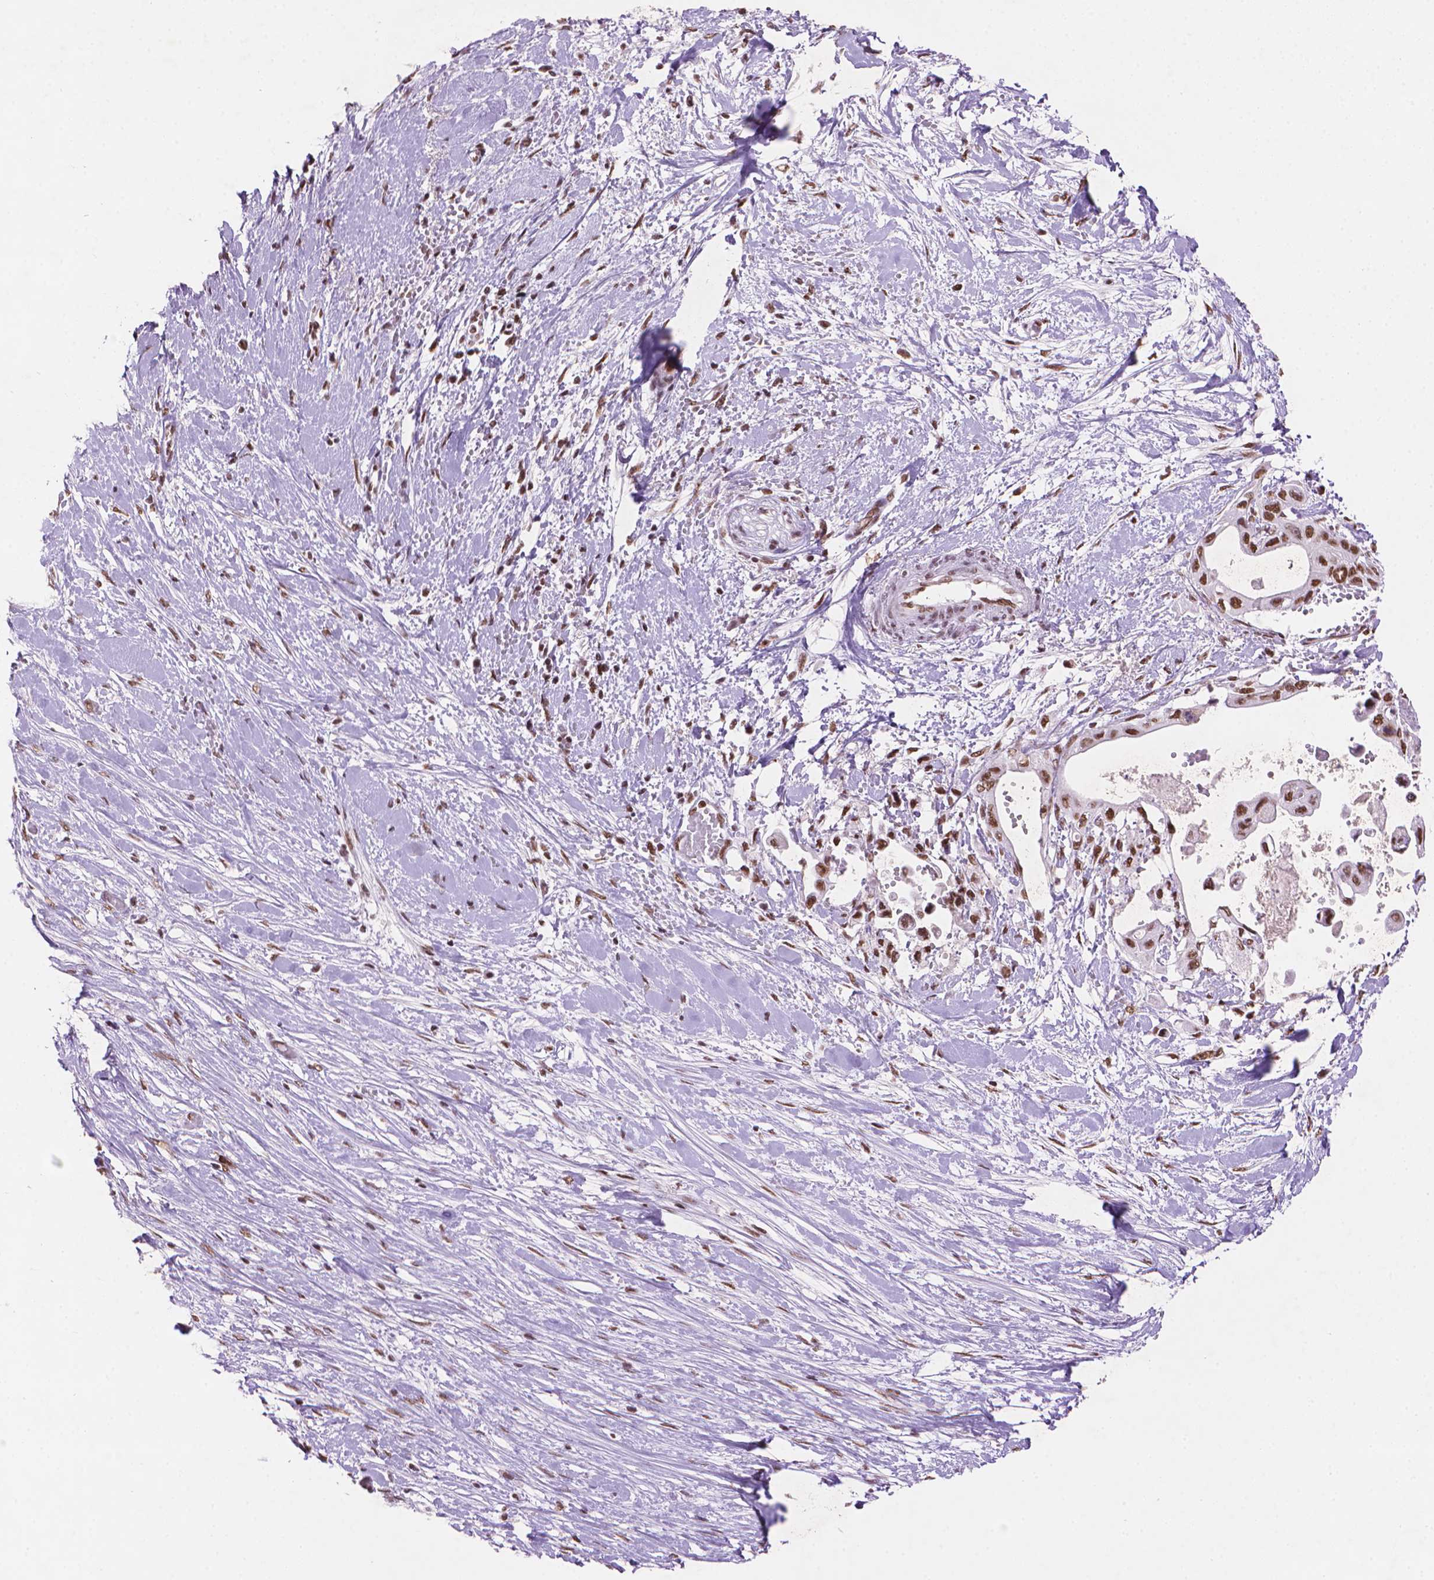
{"staining": {"intensity": "moderate", "quantity": ">75%", "location": "nuclear"}, "tissue": "pancreatic cancer", "cell_type": "Tumor cells", "image_type": "cancer", "snomed": [{"axis": "morphology", "description": "Adenocarcinoma, NOS"}, {"axis": "topography", "description": "Pancreas"}], "caption": "A histopathology image of pancreatic cancer stained for a protein displays moderate nuclear brown staining in tumor cells.", "gene": "RPA4", "patient": {"sex": "female", "age": 63}}